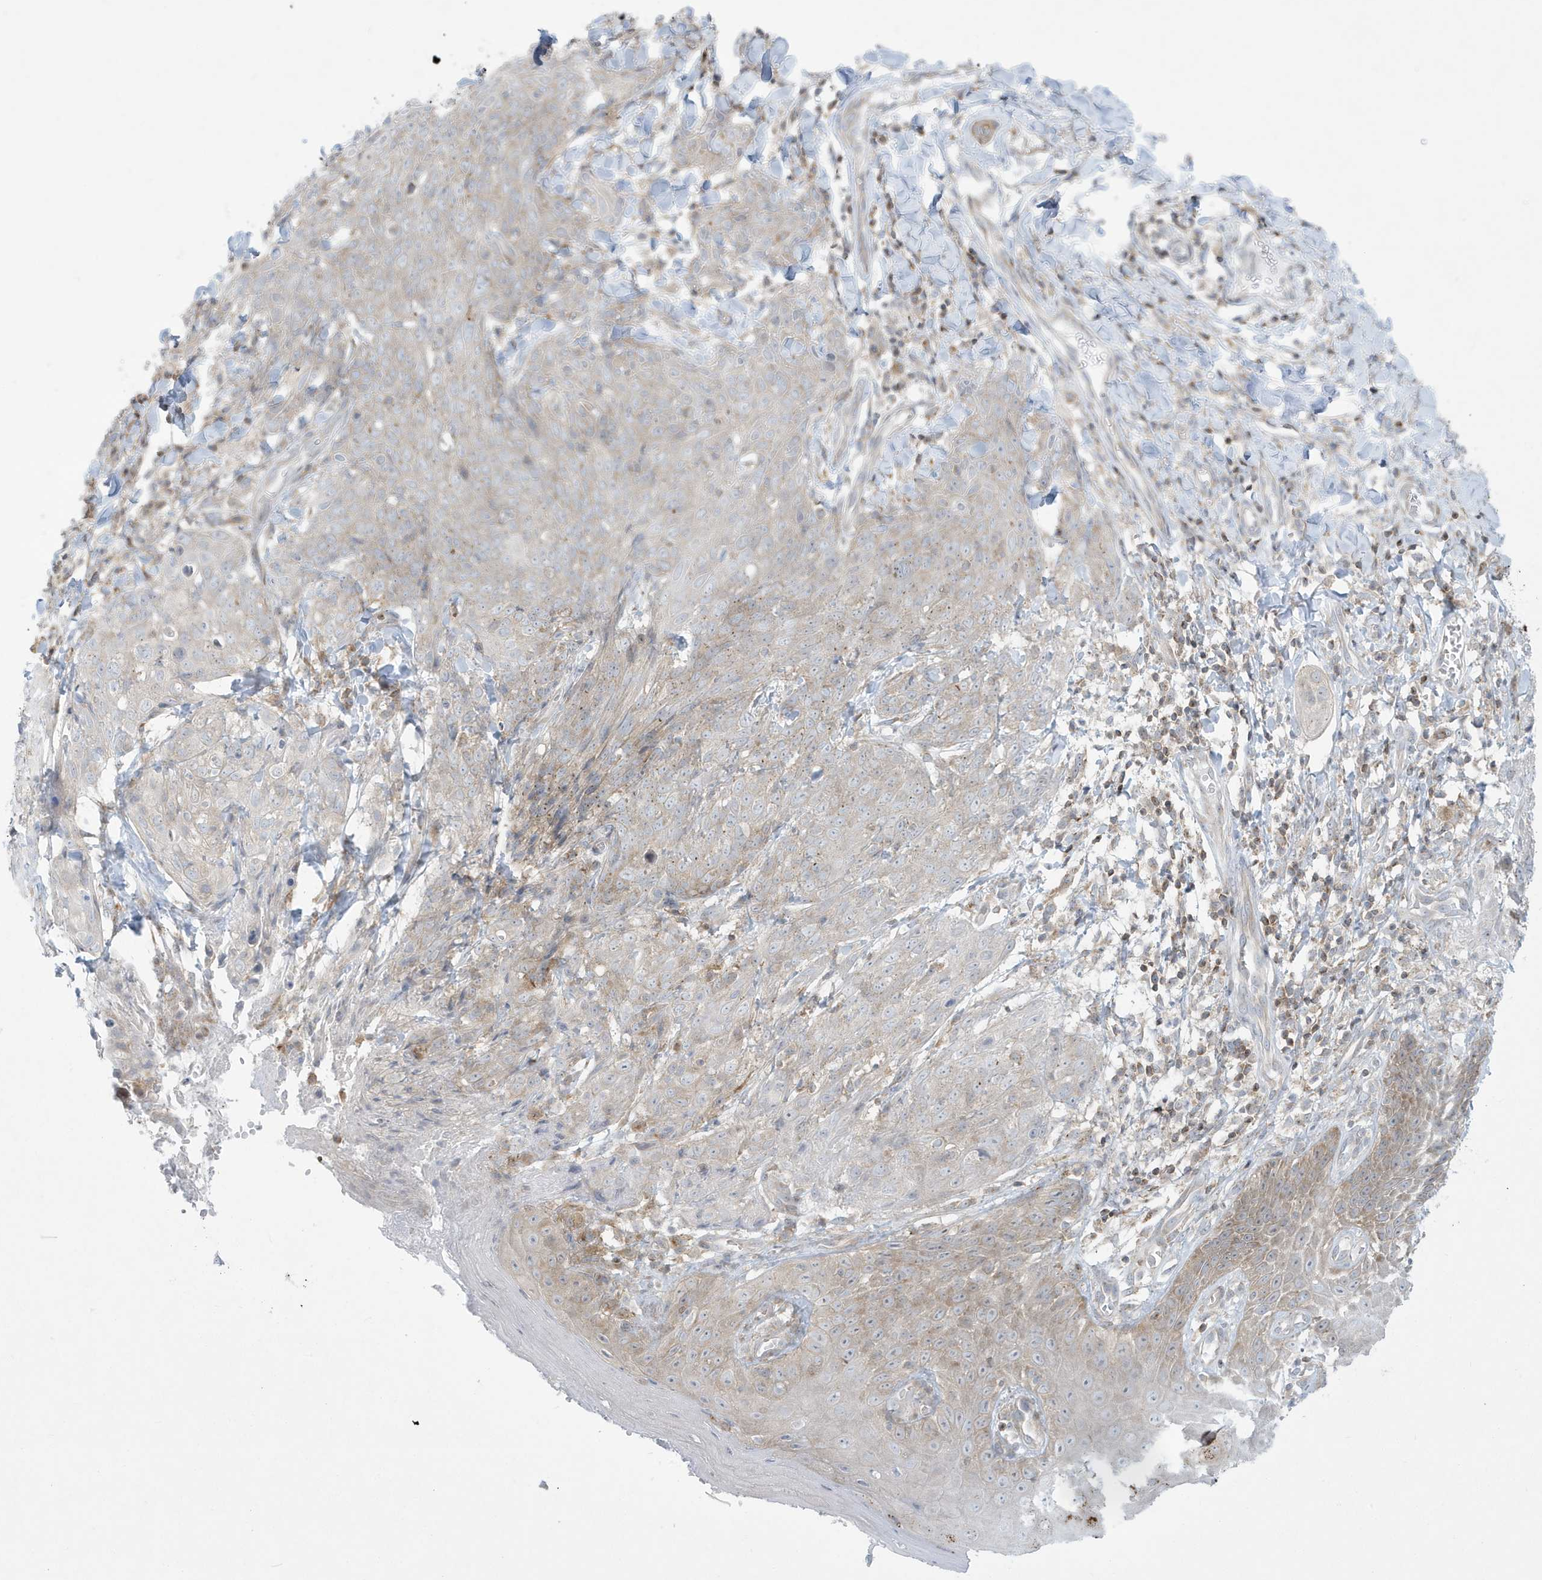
{"staining": {"intensity": "negative", "quantity": "none", "location": "none"}, "tissue": "skin cancer", "cell_type": "Tumor cells", "image_type": "cancer", "snomed": [{"axis": "morphology", "description": "Squamous cell carcinoma, NOS"}, {"axis": "topography", "description": "Skin"}, {"axis": "topography", "description": "Vulva"}], "caption": "A micrograph of human skin squamous cell carcinoma is negative for staining in tumor cells.", "gene": "SLAMF9", "patient": {"sex": "female", "age": 85}}